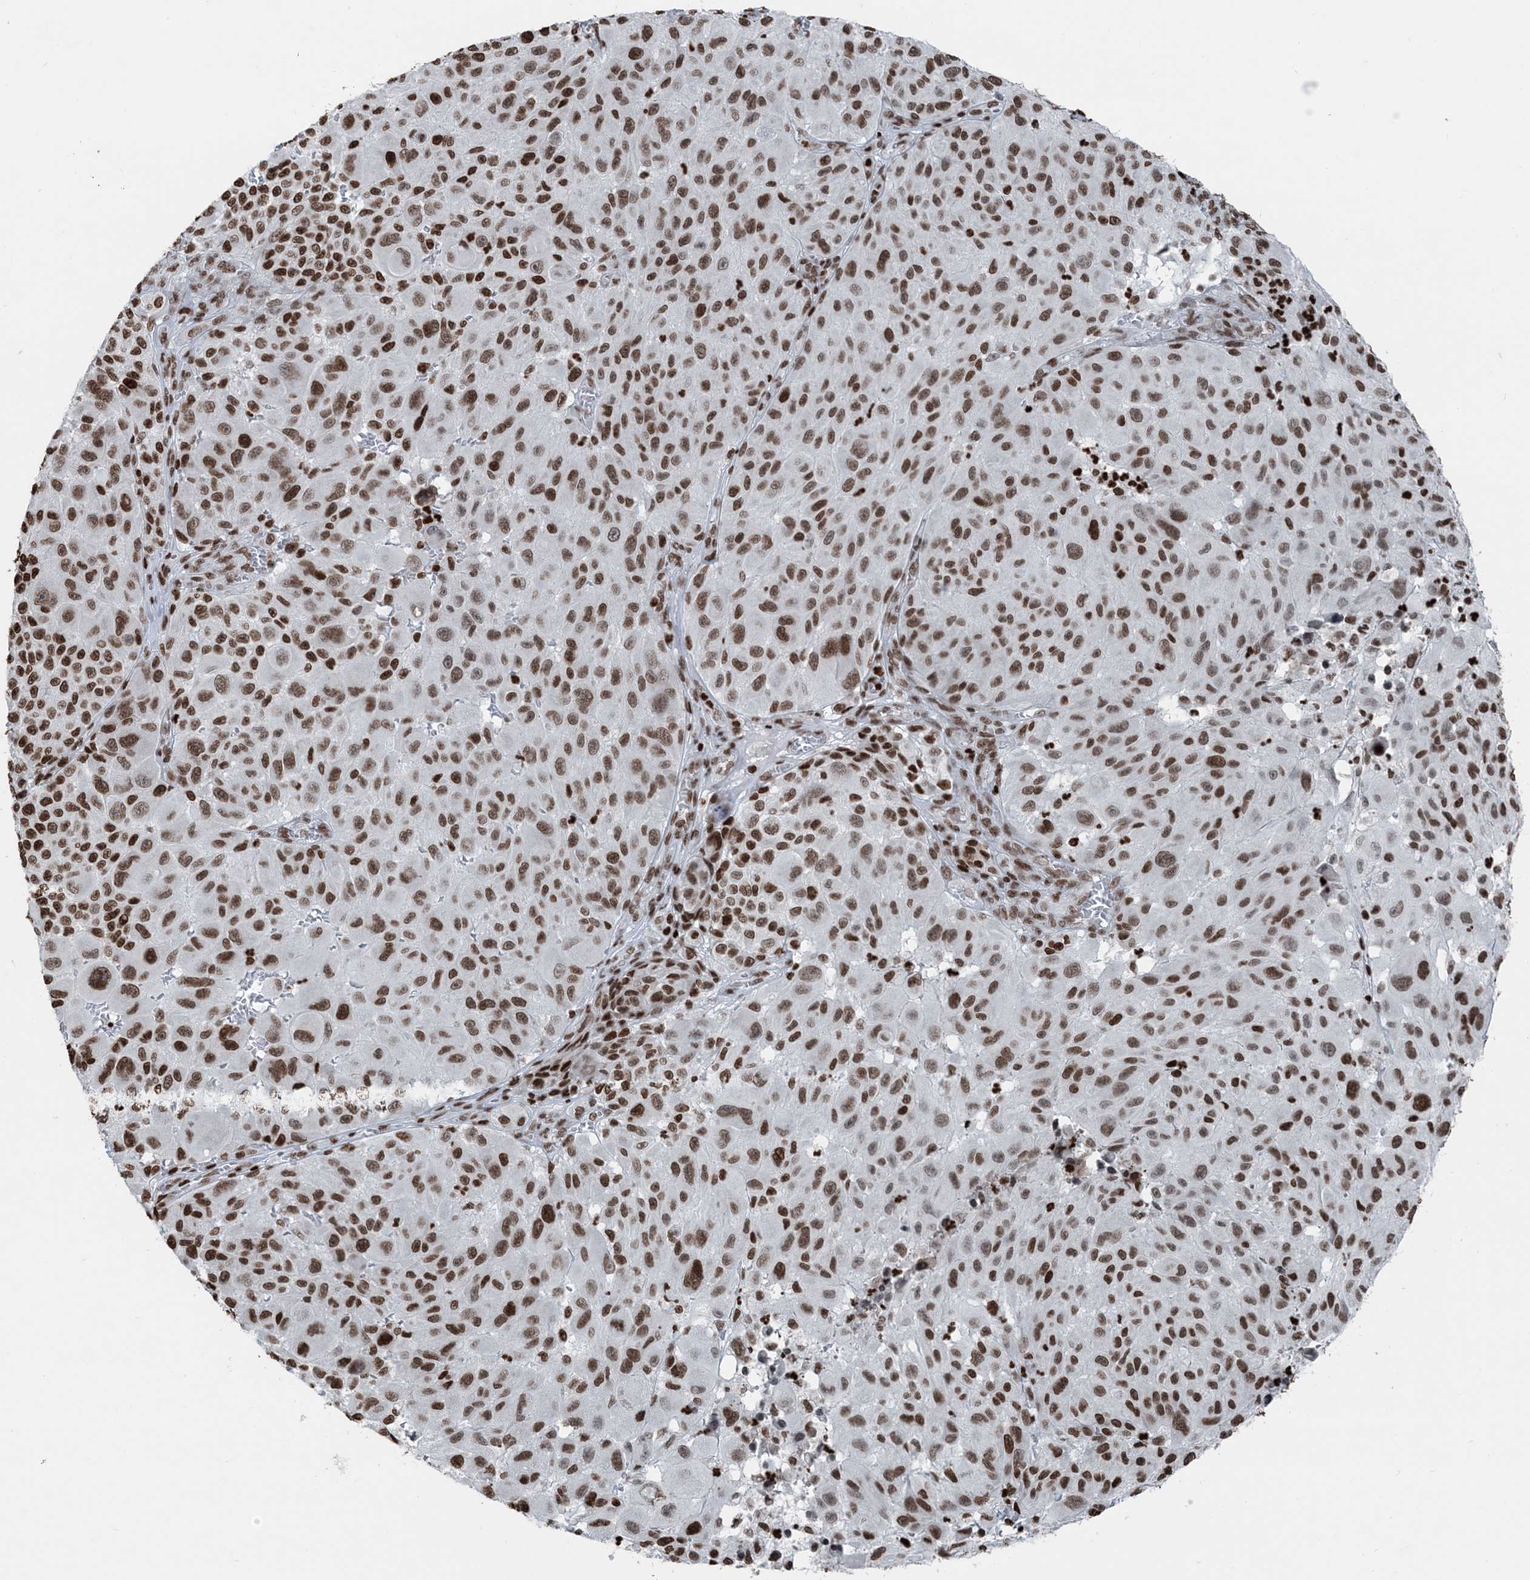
{"staining": {"intensity": "moderate", "quantity": ">75%", "location": "nuclear"}, "tissue": "melanoma", "cell_type": "Tumor cells", "image_type": "cancer", "snomed": [{"axis": "morphology", "description": "Malignant melanoma, NOS"}, {"axis": "topography", "description": "Skin"}], "caption": "Moderate nuclear expression for a protein is seen in about >75% of tumor cells of melanoma using immunohistochemistry.", "gene": "H3-3B", "patient": {"sex": "male", "age": 83}}